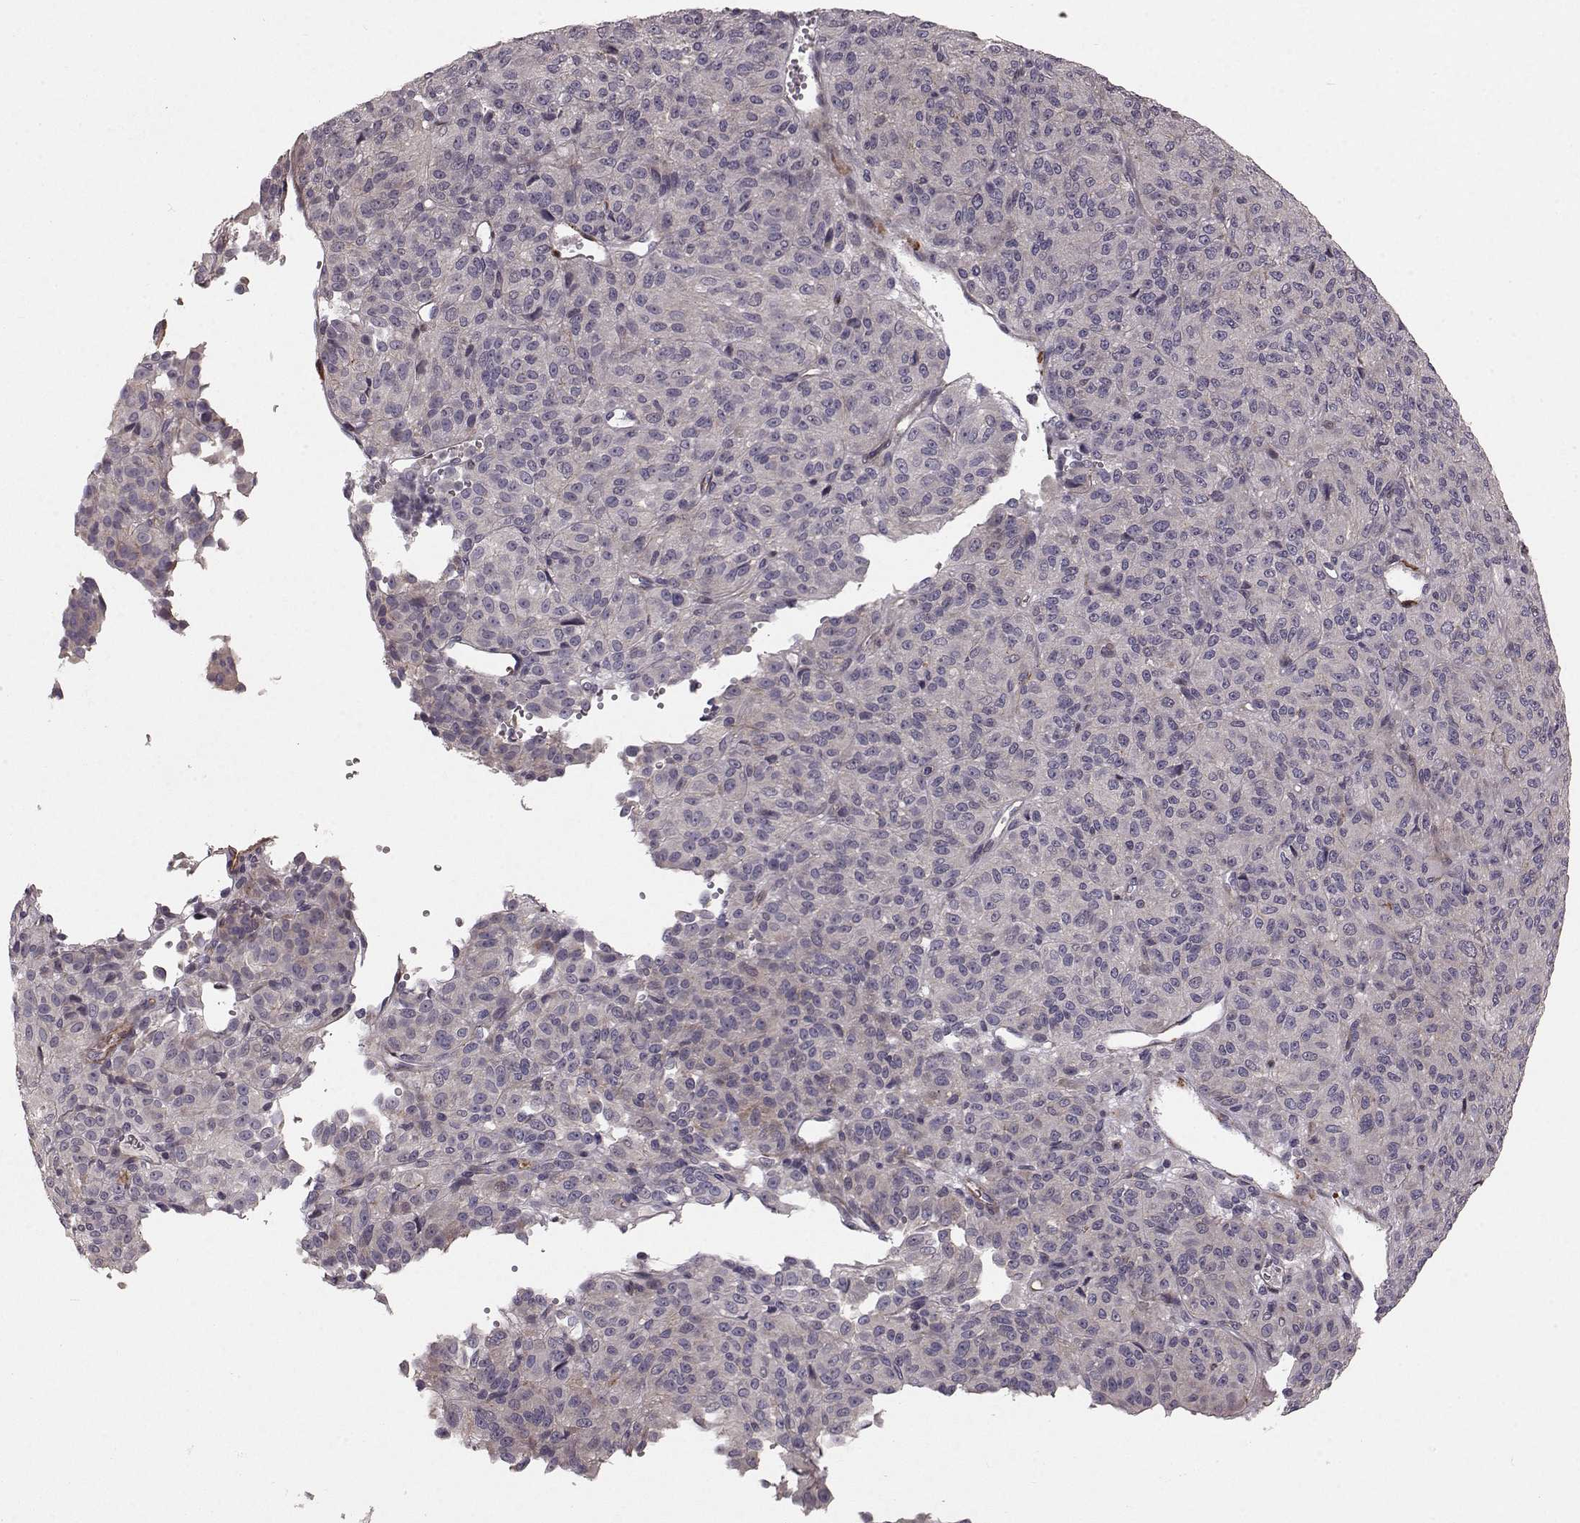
{"staining": {"intensity": "negative", "quantity": "none", "location": "none"}, "tissue": "melanoma", "cell_type": "Tumor cells", "image_type": "cancer", "snomed": [{"axis": "morphology", "description": "Malignant melanoma, Metastatic site"}, {"axis": "topography", "description": "Brain"}], "caption": "Immunohistochemistry image of neoplastic tissue: human melanoma stained with DAB (3,3'-diaminobenzidine) displays no significant protein positivity in tumor cells.", "gene": "SLC22A18", "patient": {"sex": "female", "age": 56}}